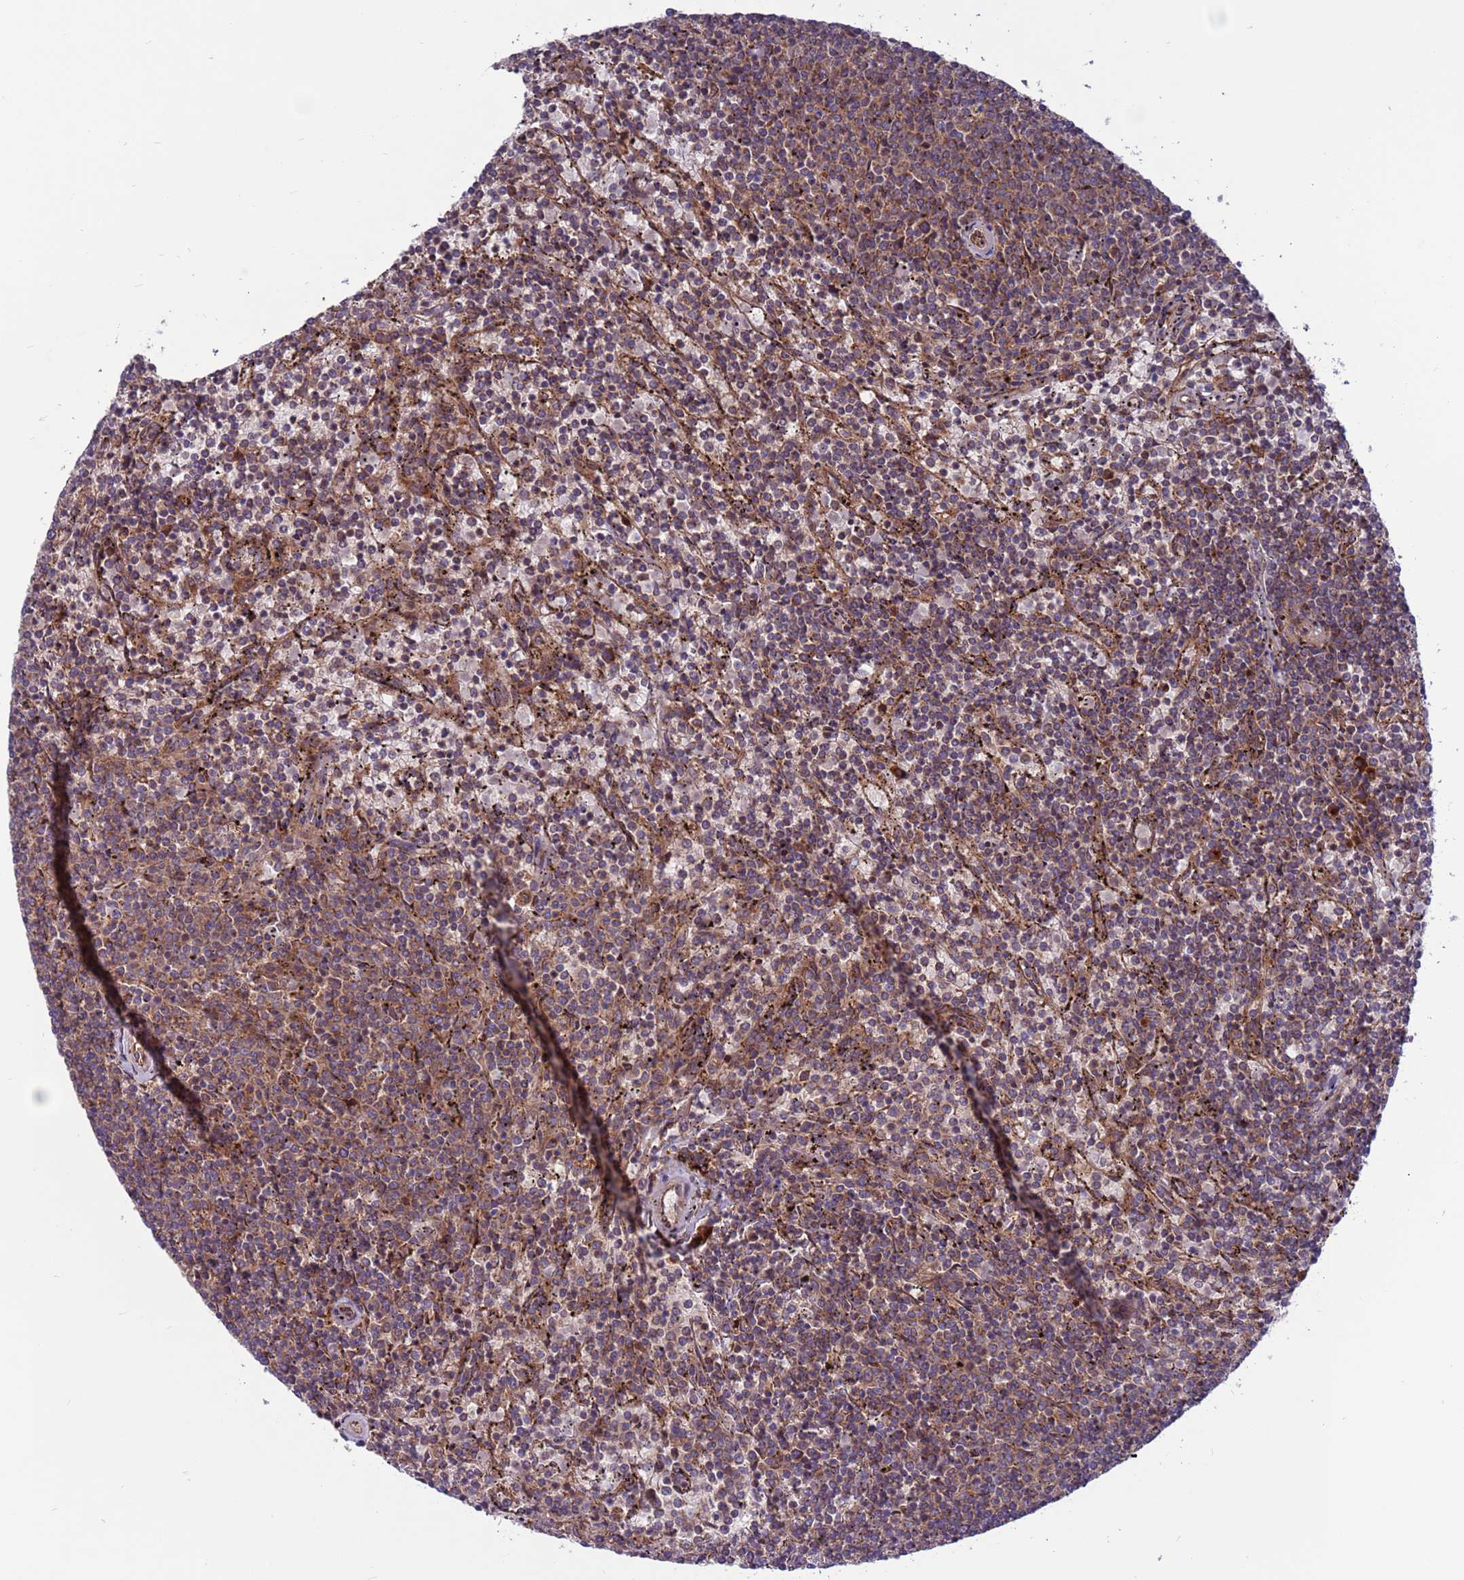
{"staining": {"intensity": "moderate", "quantity": ">75%", "location": "cytoplasmic/membranous"}, "tissue": "lymphoma", "cell_type": "Tumor cells", "image_type": "cancer", "snomed": [{"axis": "morphology", "description": "Malignant lymphoma, non-Hodgkin's type, Low grade"}, {"axis": "topography", "description": "Spleen"}], "caption": "About >75% of tumor cells in human lymphoma demonstrate moderate cytoplasmic/membranous protein staining as visualized by brown immunohistochemical staining.", "gene": "ZC3HAV1", "patient": {"sex": "female", "age": 50}}